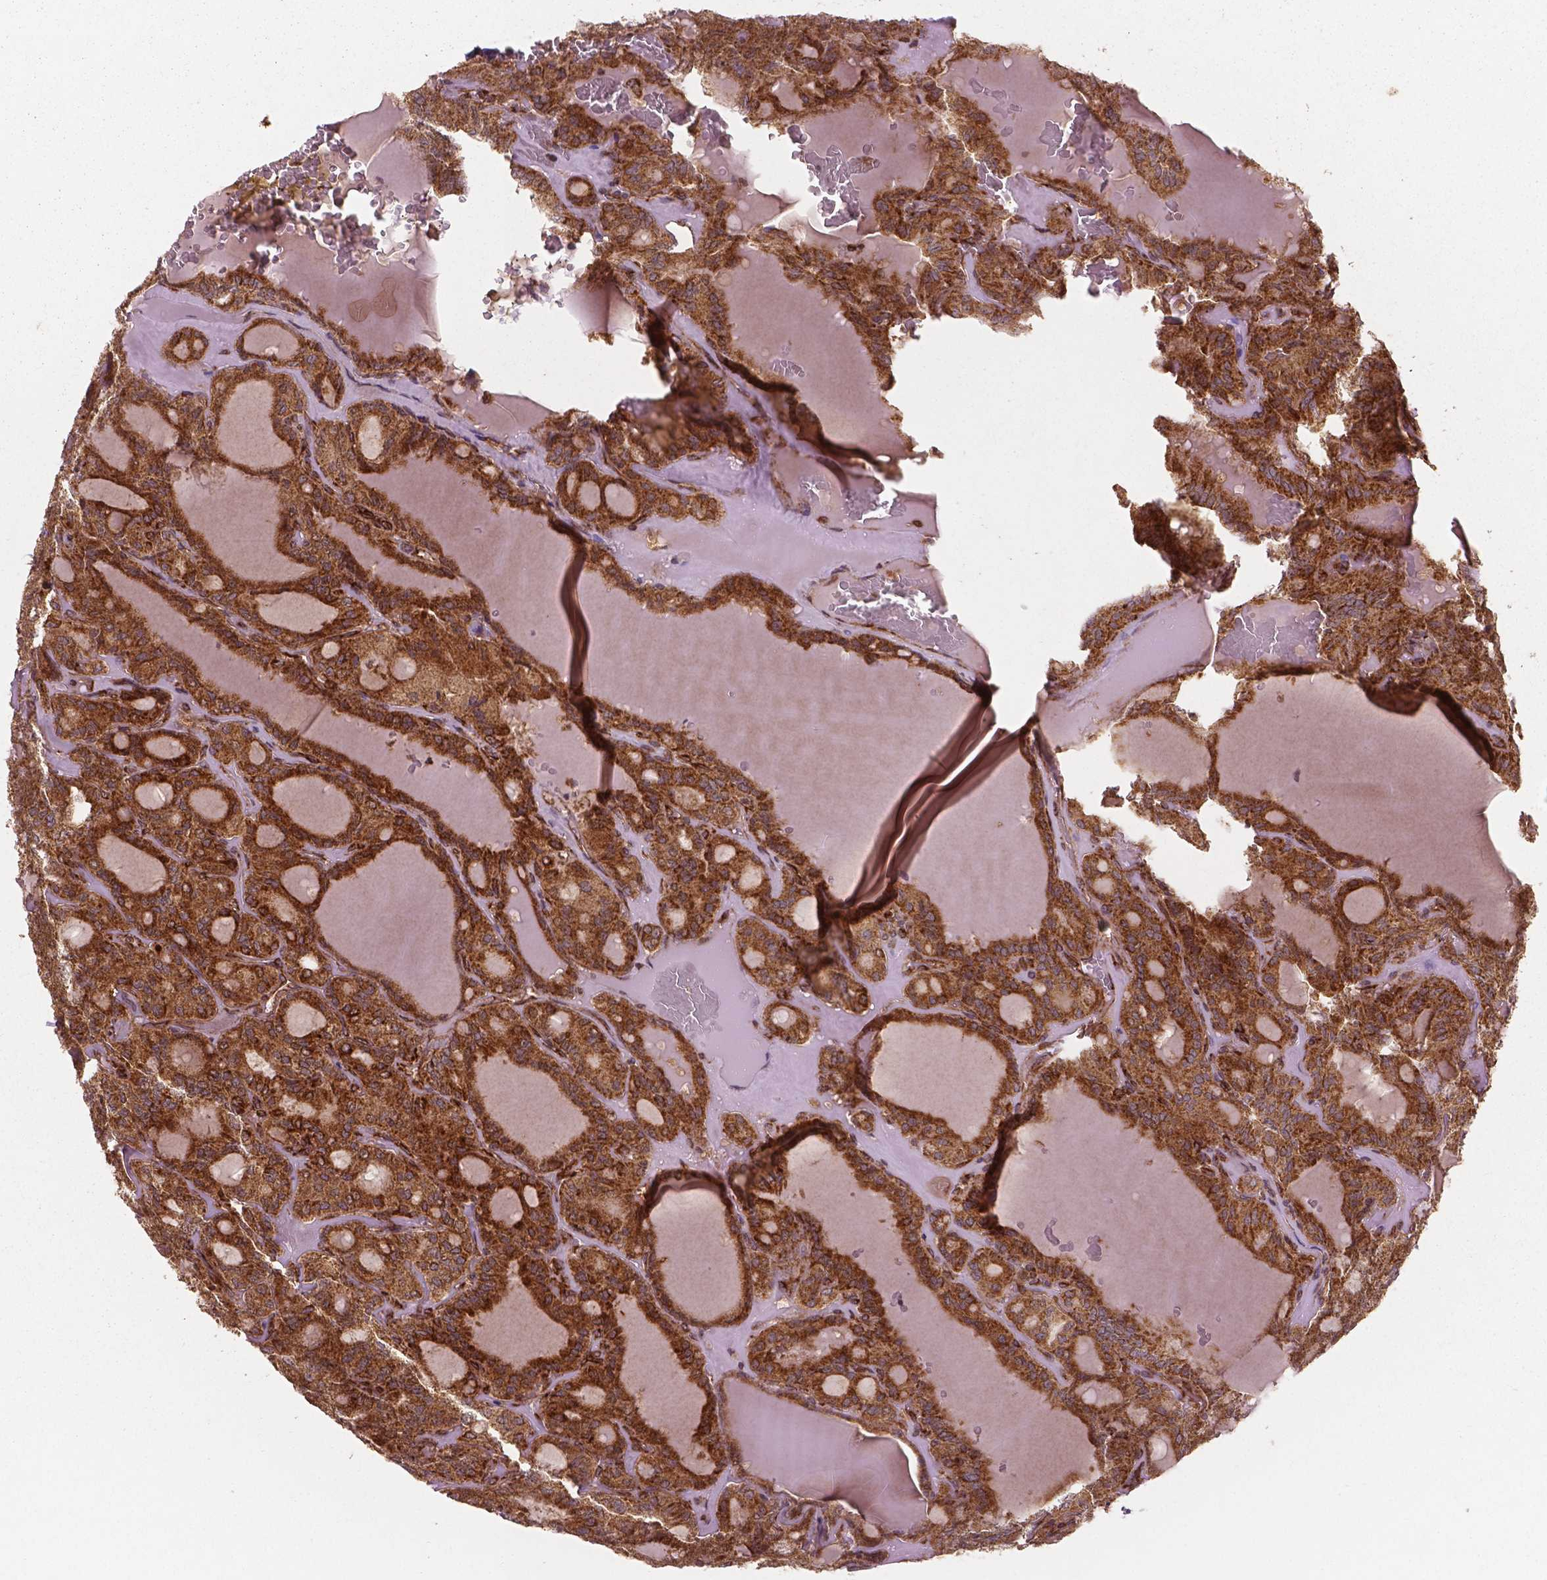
{"staining": {"intensity": "strong", "quantity": ">75%", "location": "cytoplasmic/membranous"}, "tissue": "thyroid cancer", "cell_type": "Tumor cells", "image_type": "cancer", "snomed": [{"axis": "morphology", "description": "Papillary adenocarcinoma, NOS"}, {"axis": "topography", "description": "Thyroid gland"}], "caption": "Protein staining by immunohistochemistry displays strong cytoplasmic/membranous expression in approximately >75% of tumor cells in thyroid cancer.", "gene": "PGAM5", "patient": {"sex": "male", "age": 87}}